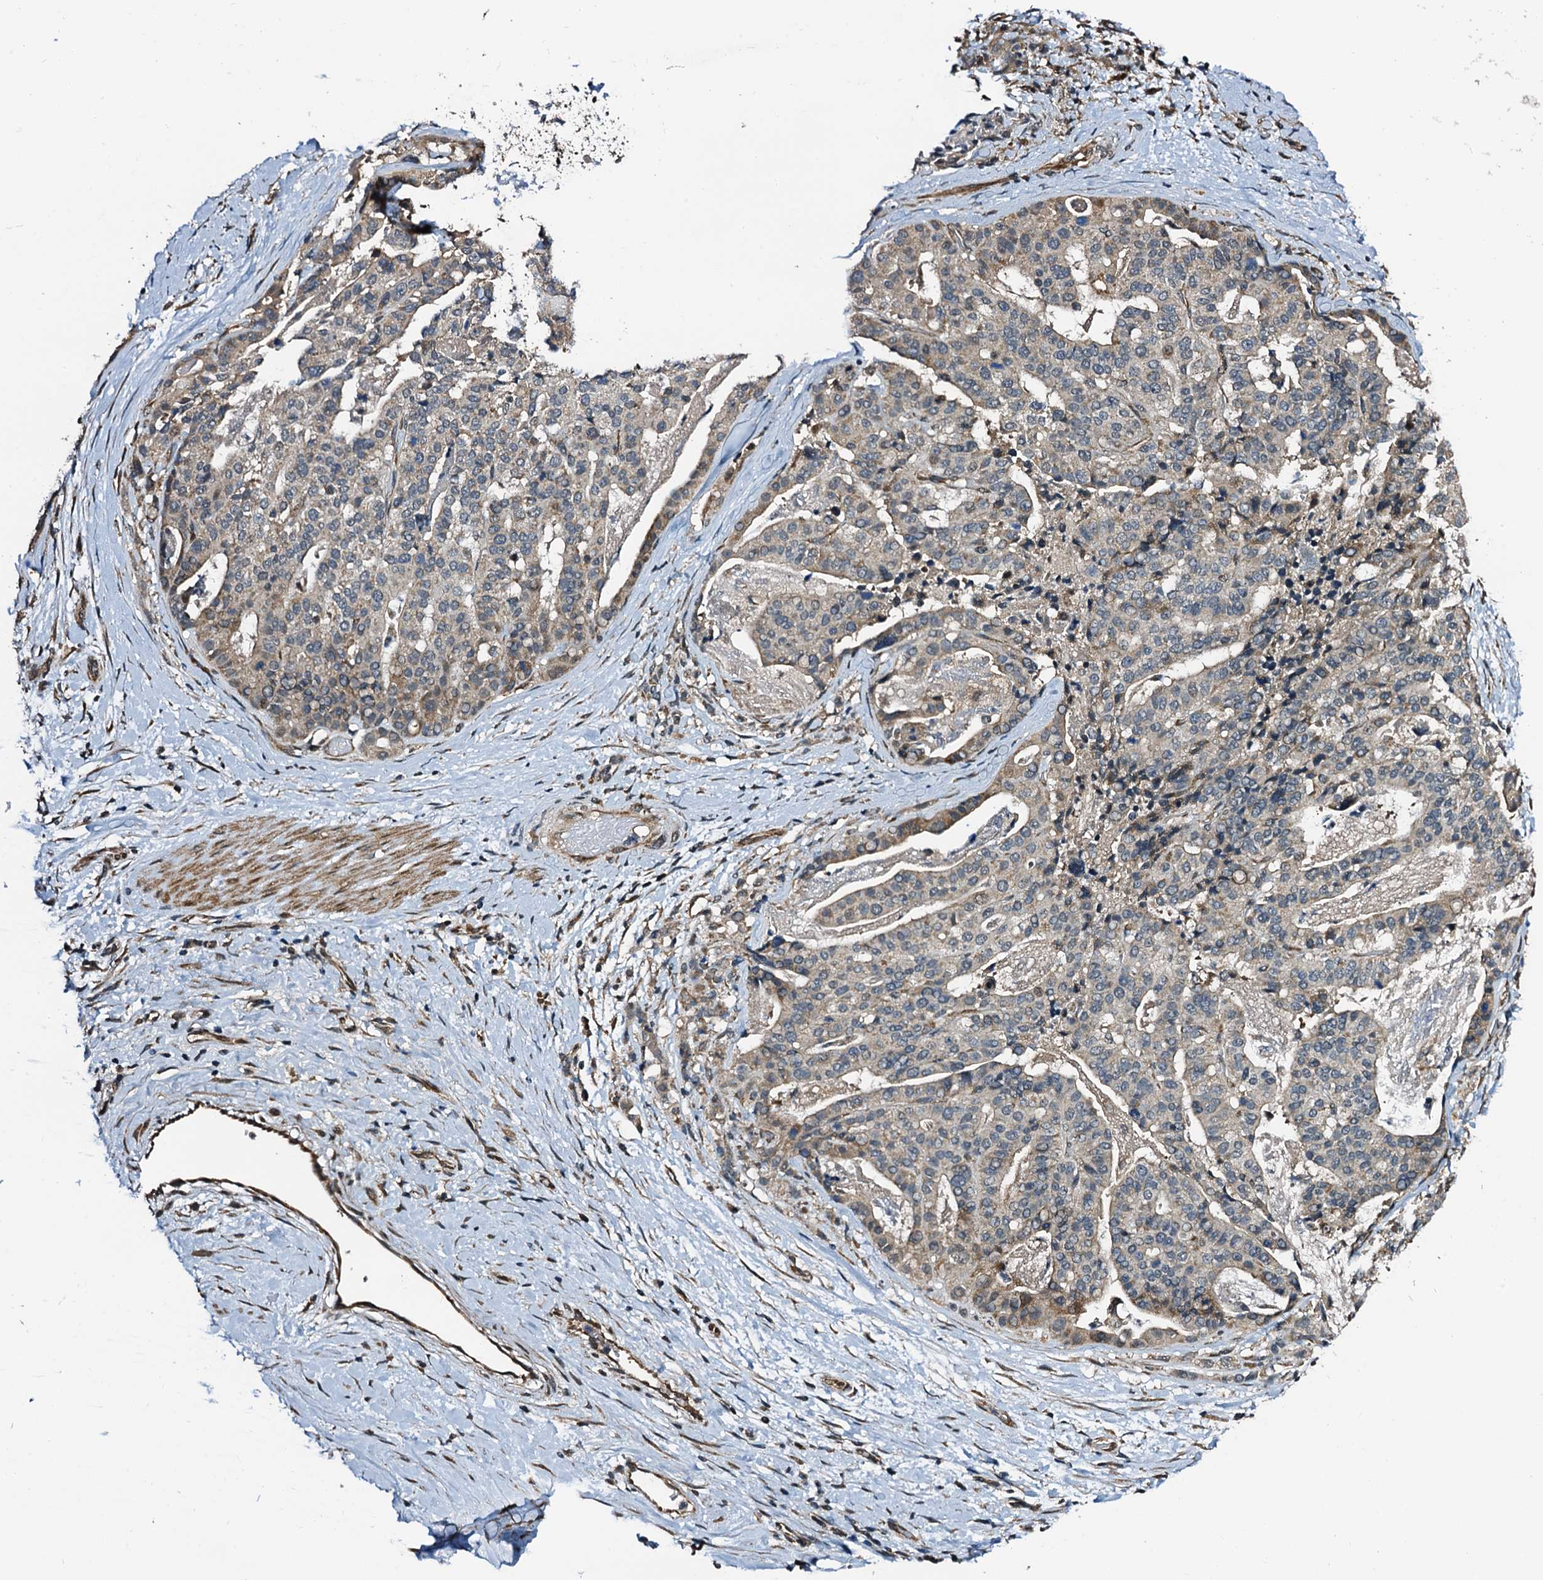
{"staining": {"intensity": "moderate", "quantity": "<25%", "location": "cytoplasmic/membranous"}, "tissue": "stomach cancer", "cell_type": "Tumor cells", "image_type": "cancer", "snomed": [{"axis": "morphology", "description": "Adenocarcinoma, NOS"}, {"axis": "topography", "description": "Stomach"}], "caption": "The micrograph reveals a brown stain indicating the presence of a protein in the cytoplasmic/membranous of tumor cells in stomach cancer (adenocarcinoma). The protein of interest is shown in brown color, while the nuclei are stained blue.", "gene": "NAA16", "patient": {"sex": "male", "age": 48}}